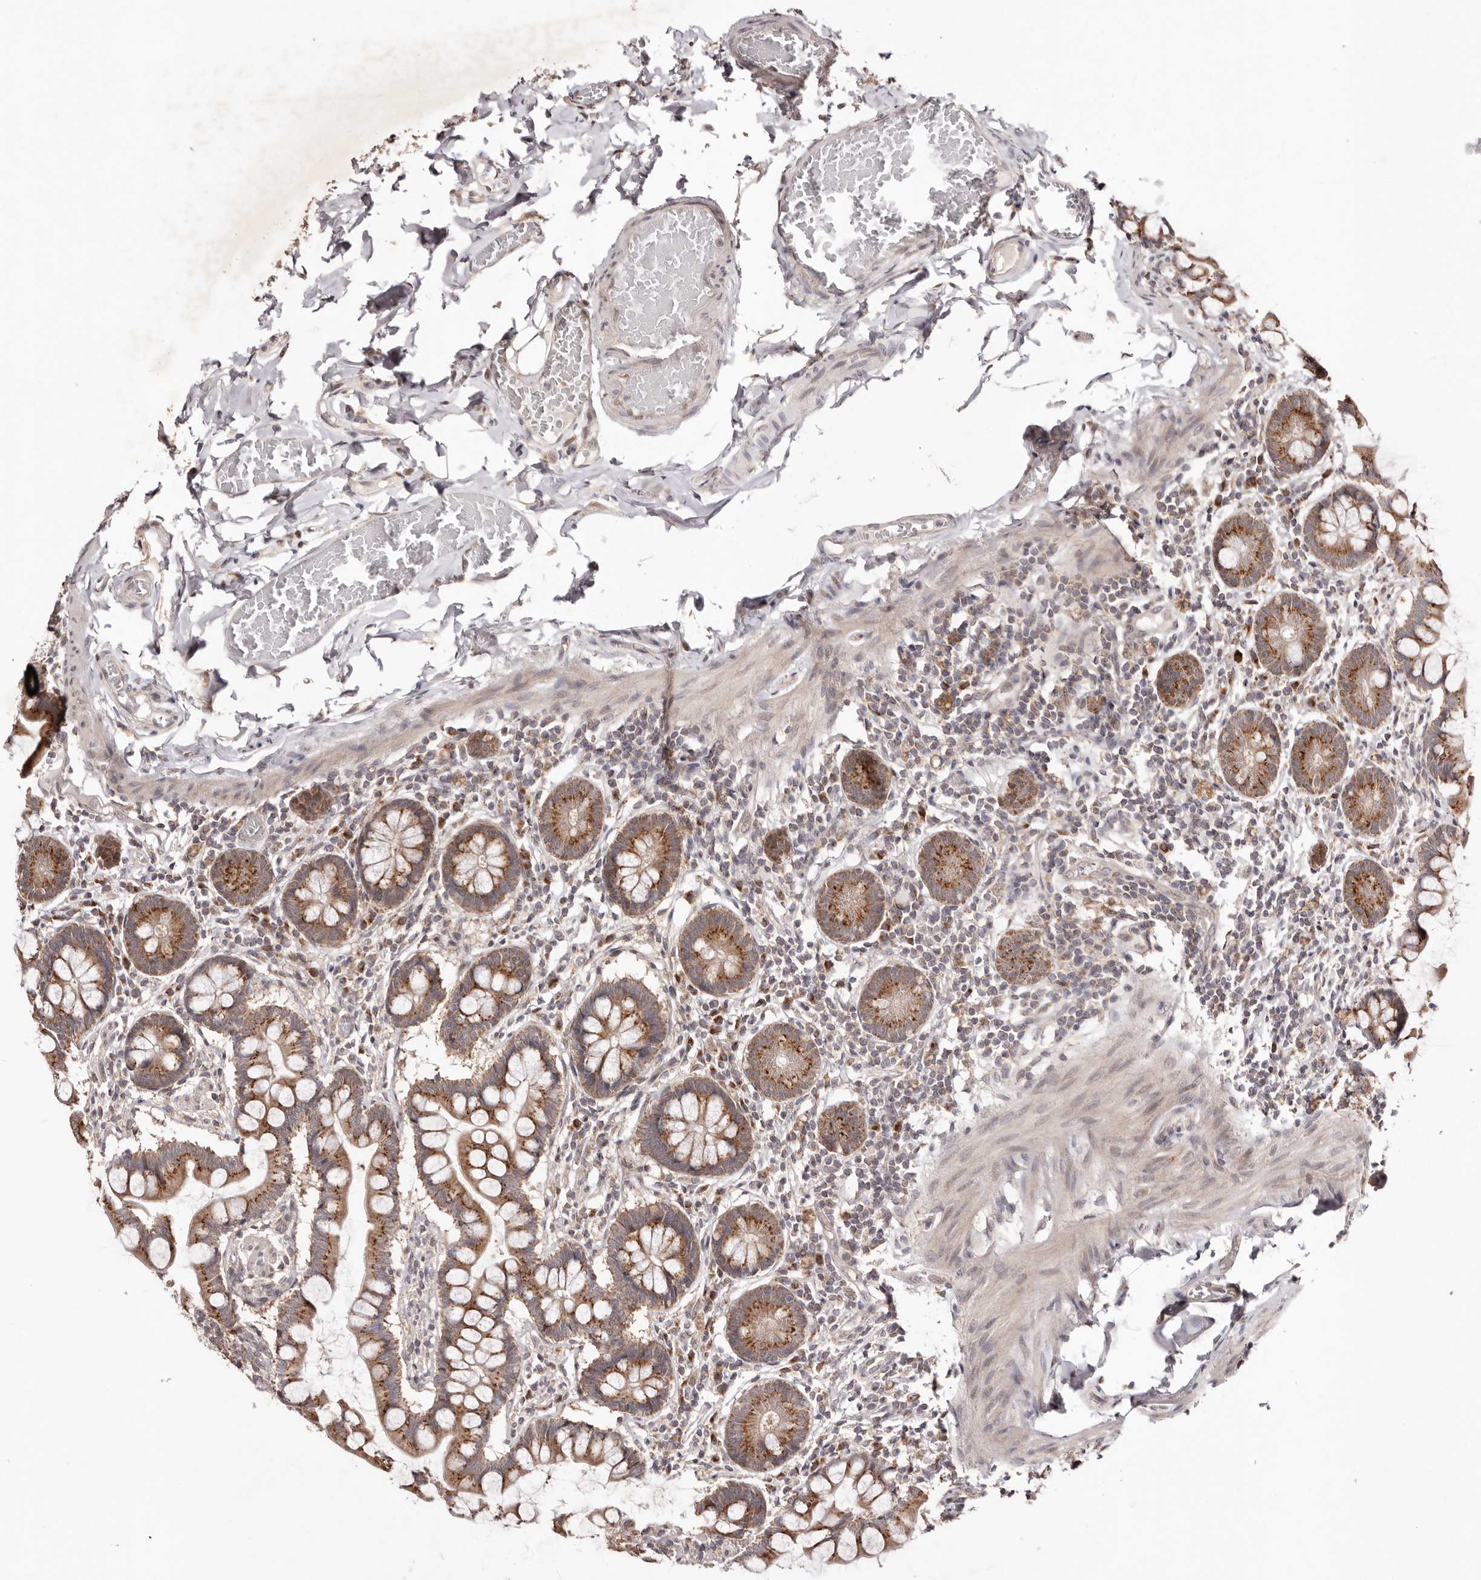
{"staining": {"intensity": "moderate", "quantity": ">75%", "location": "cytoplasmic/membranous"}, "tissue": "small intestine", "cell_type": "Glandular cells", "image_type": "normal", "snomed": [{"axis": "morphology", "description": "Normal tissue, NOS"}, {"axis": "topography", "description": "Small intestine"}], "caption": "Approximately >75% of glandular cells in normal human small intestine show moderate cytoplasmic/membranous protein expression as visualized by brown immunohistochemical staining.", "gene": "EGR3", "patient": {"sex": "male", "age": 41}}